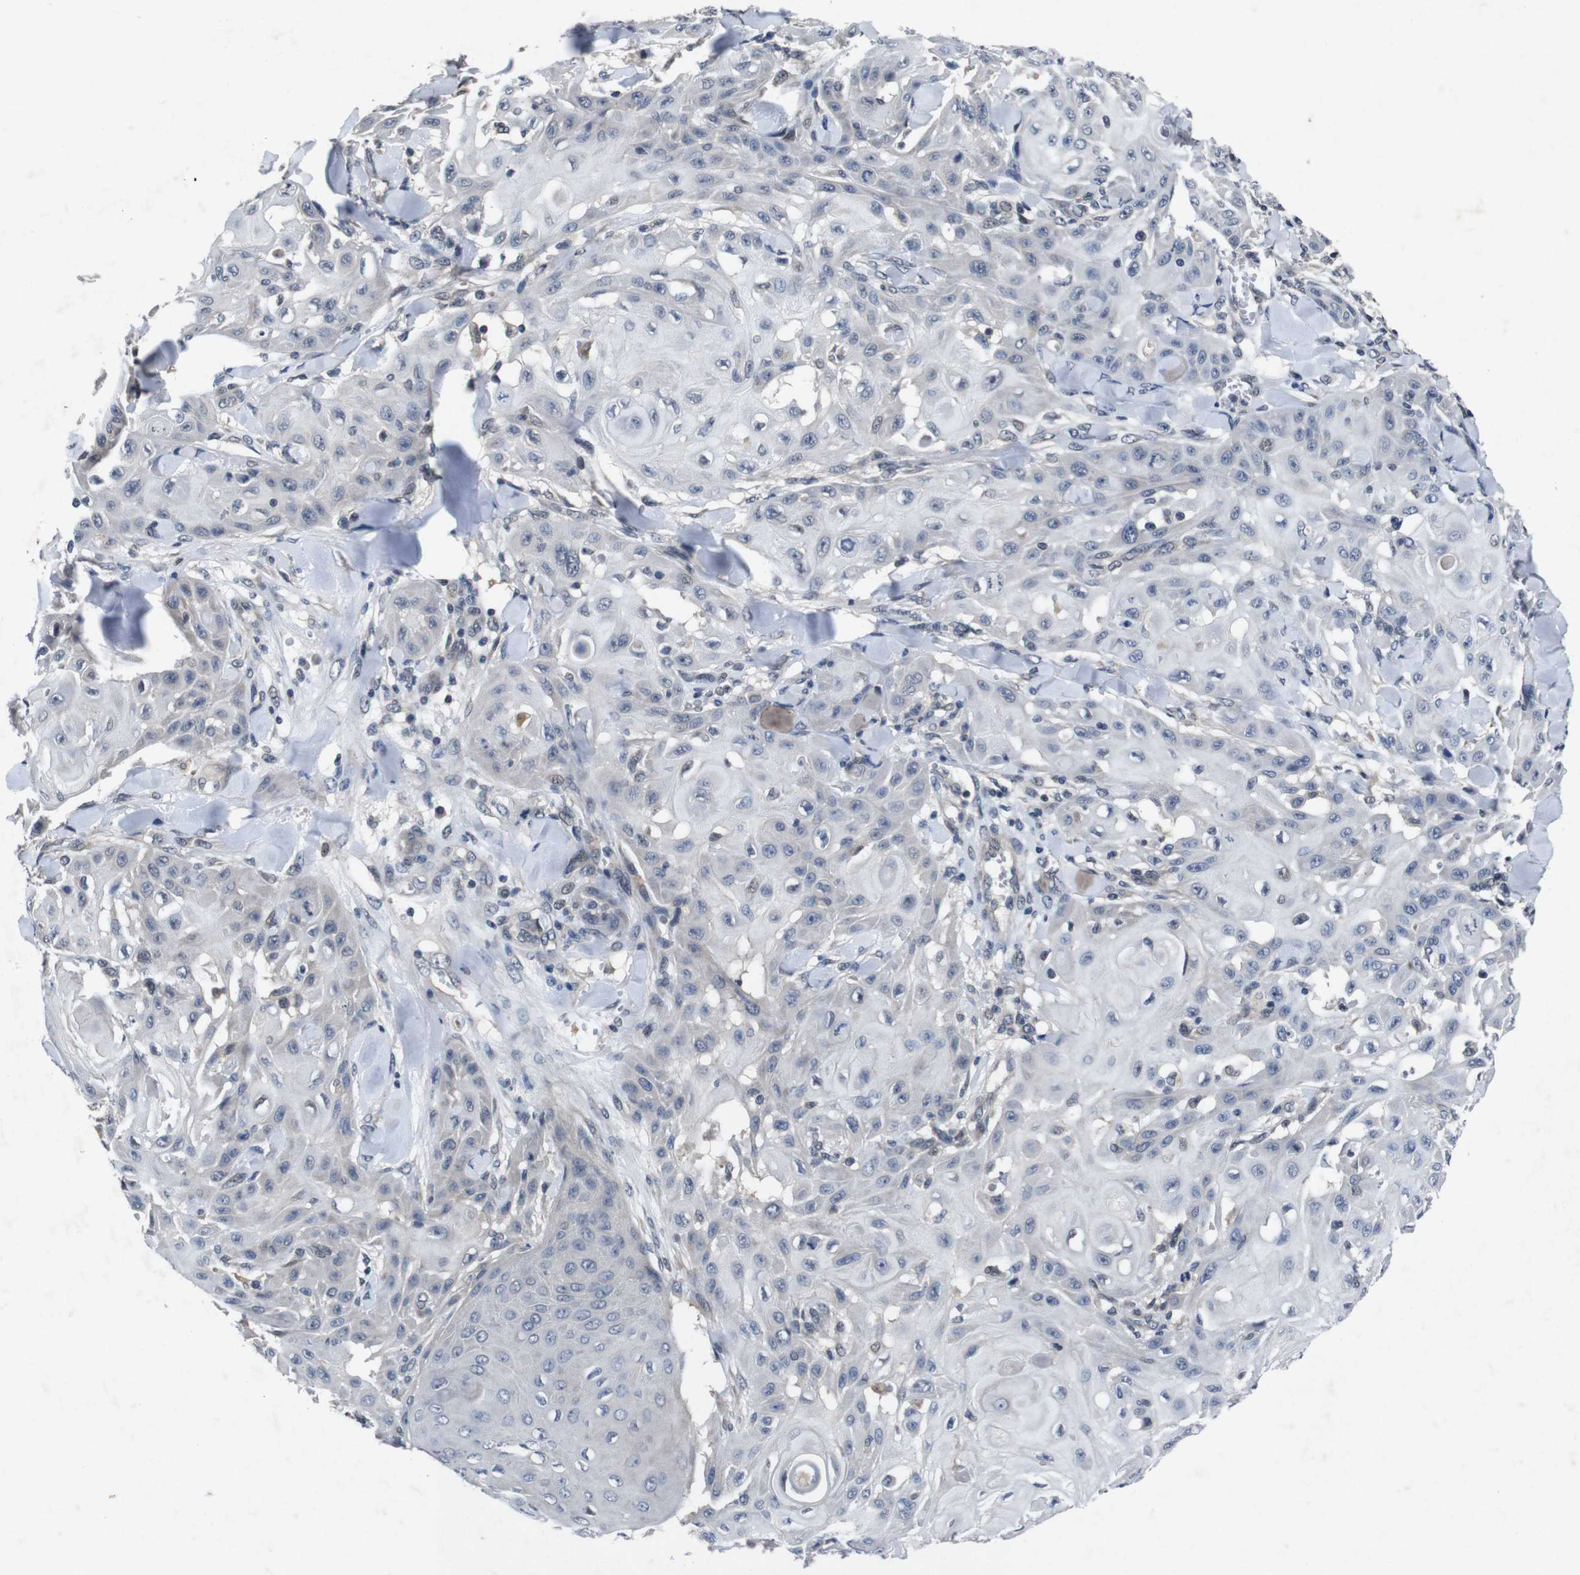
{"staining": {"intensity": "negative", "quantity": "none", "location": "none"}, "tissue": "skin cancer", "cell_type": "Tumor cells", "image_type": "cancer", "snomed": [{"axis": "morphology", "description": "Squamous cell carcinoma, NOS"}, {"axis": "topography", "description": "Skin"}], "caption": "High power microscopy image of an immunohistochemistry image of squamous cell carcinoma (skin), revealing no significant positivity in tumor cells. (Immunohistochemistry (ihc), brightfield microscopy, high magnification).", "gene": "AKT3", "patient": {"sex": "male", "age": 24}}